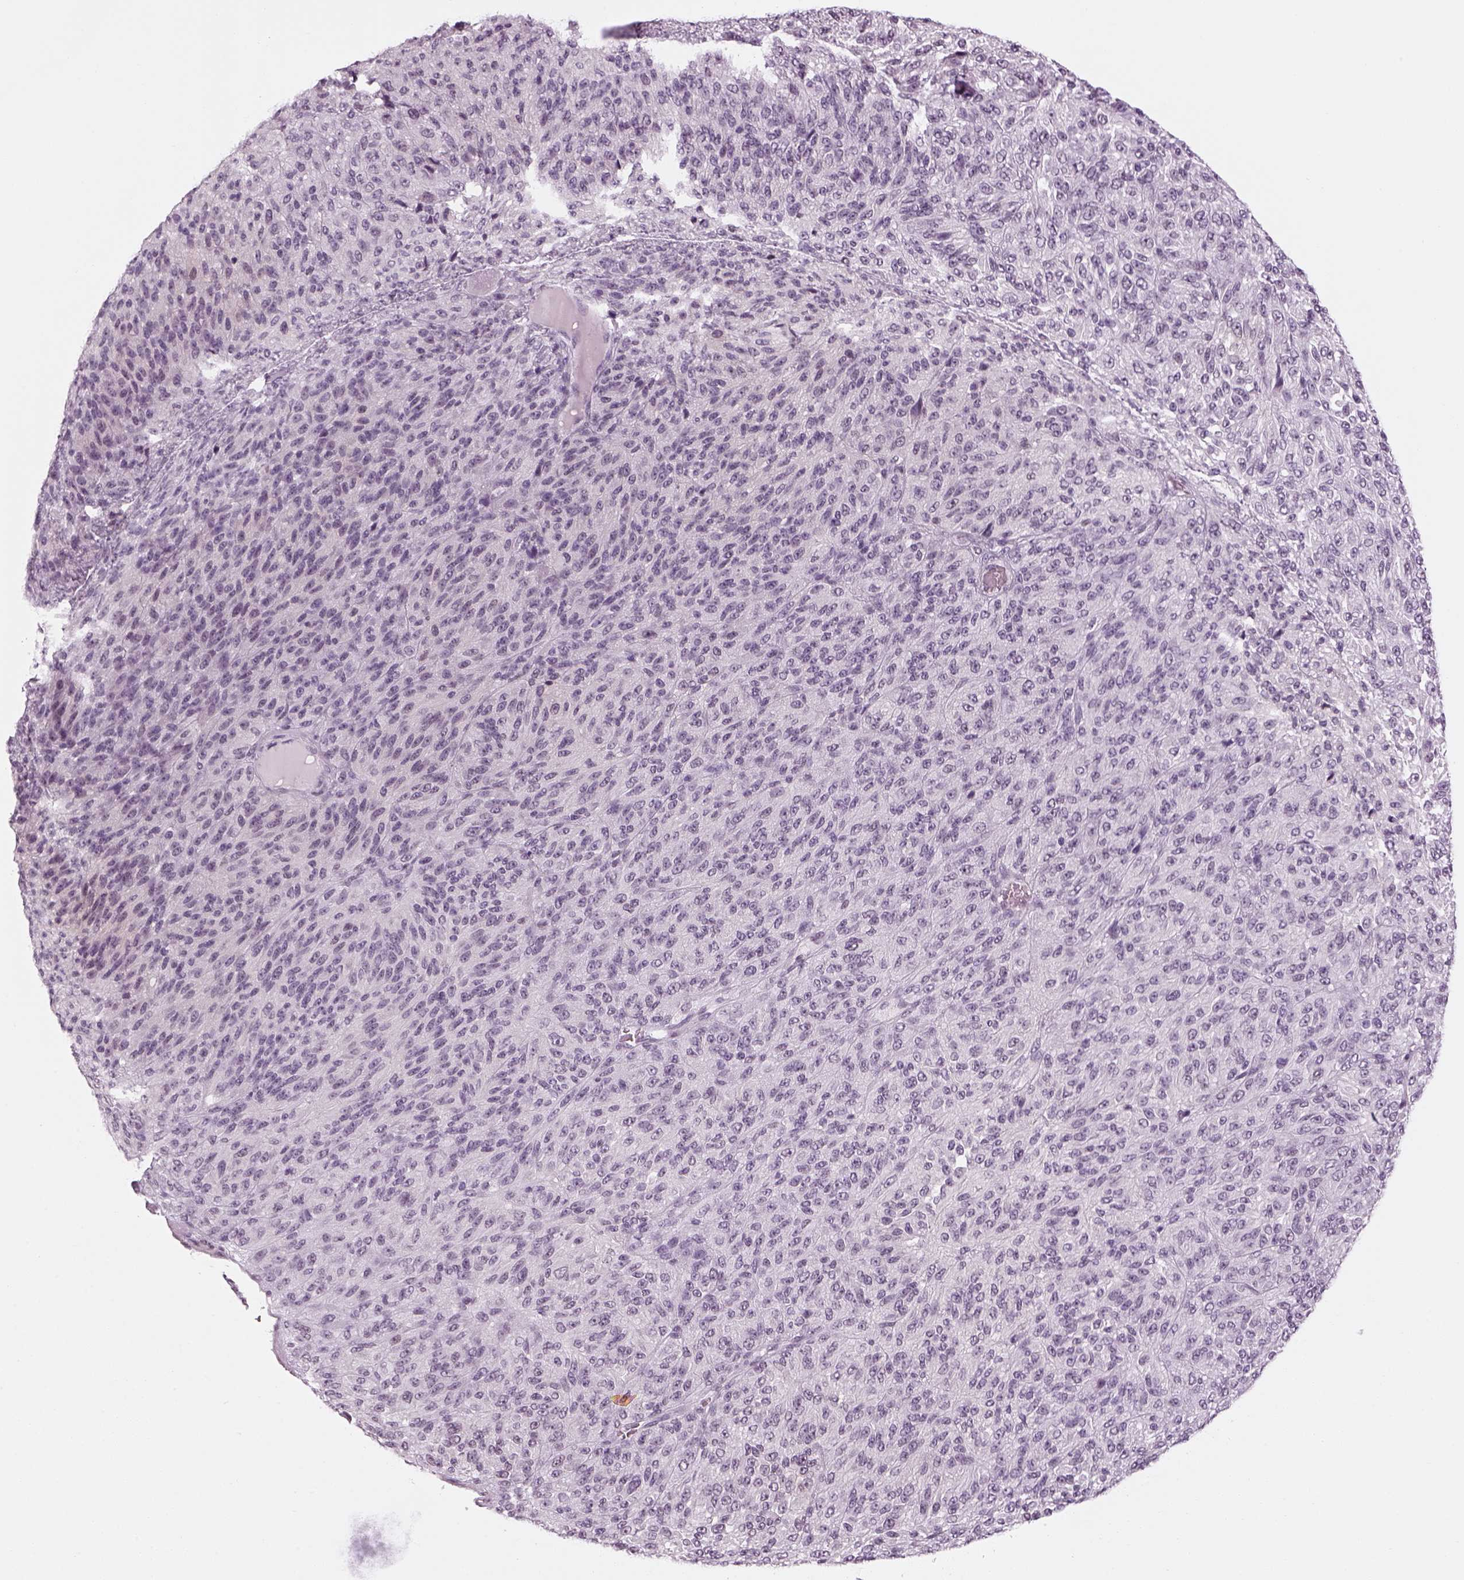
{"staining": {"intensity": "negative", "quantity": "none", "location": "none"}, "tissue": "melanoma", "cell_type": "Tumor cells", "image_type": "cancer", "snomed": [{"axis": "morphology", "description": "Malignant melanoma, Metastatic site"}, {"axis": "topography", "description": "Brain"}], "caption": "This is an immunohistochemistry image of melanoma. There is no positivity in tumor cells.", "gene": "KCNG2", "patient": {"sex": "female", "age": 56}}